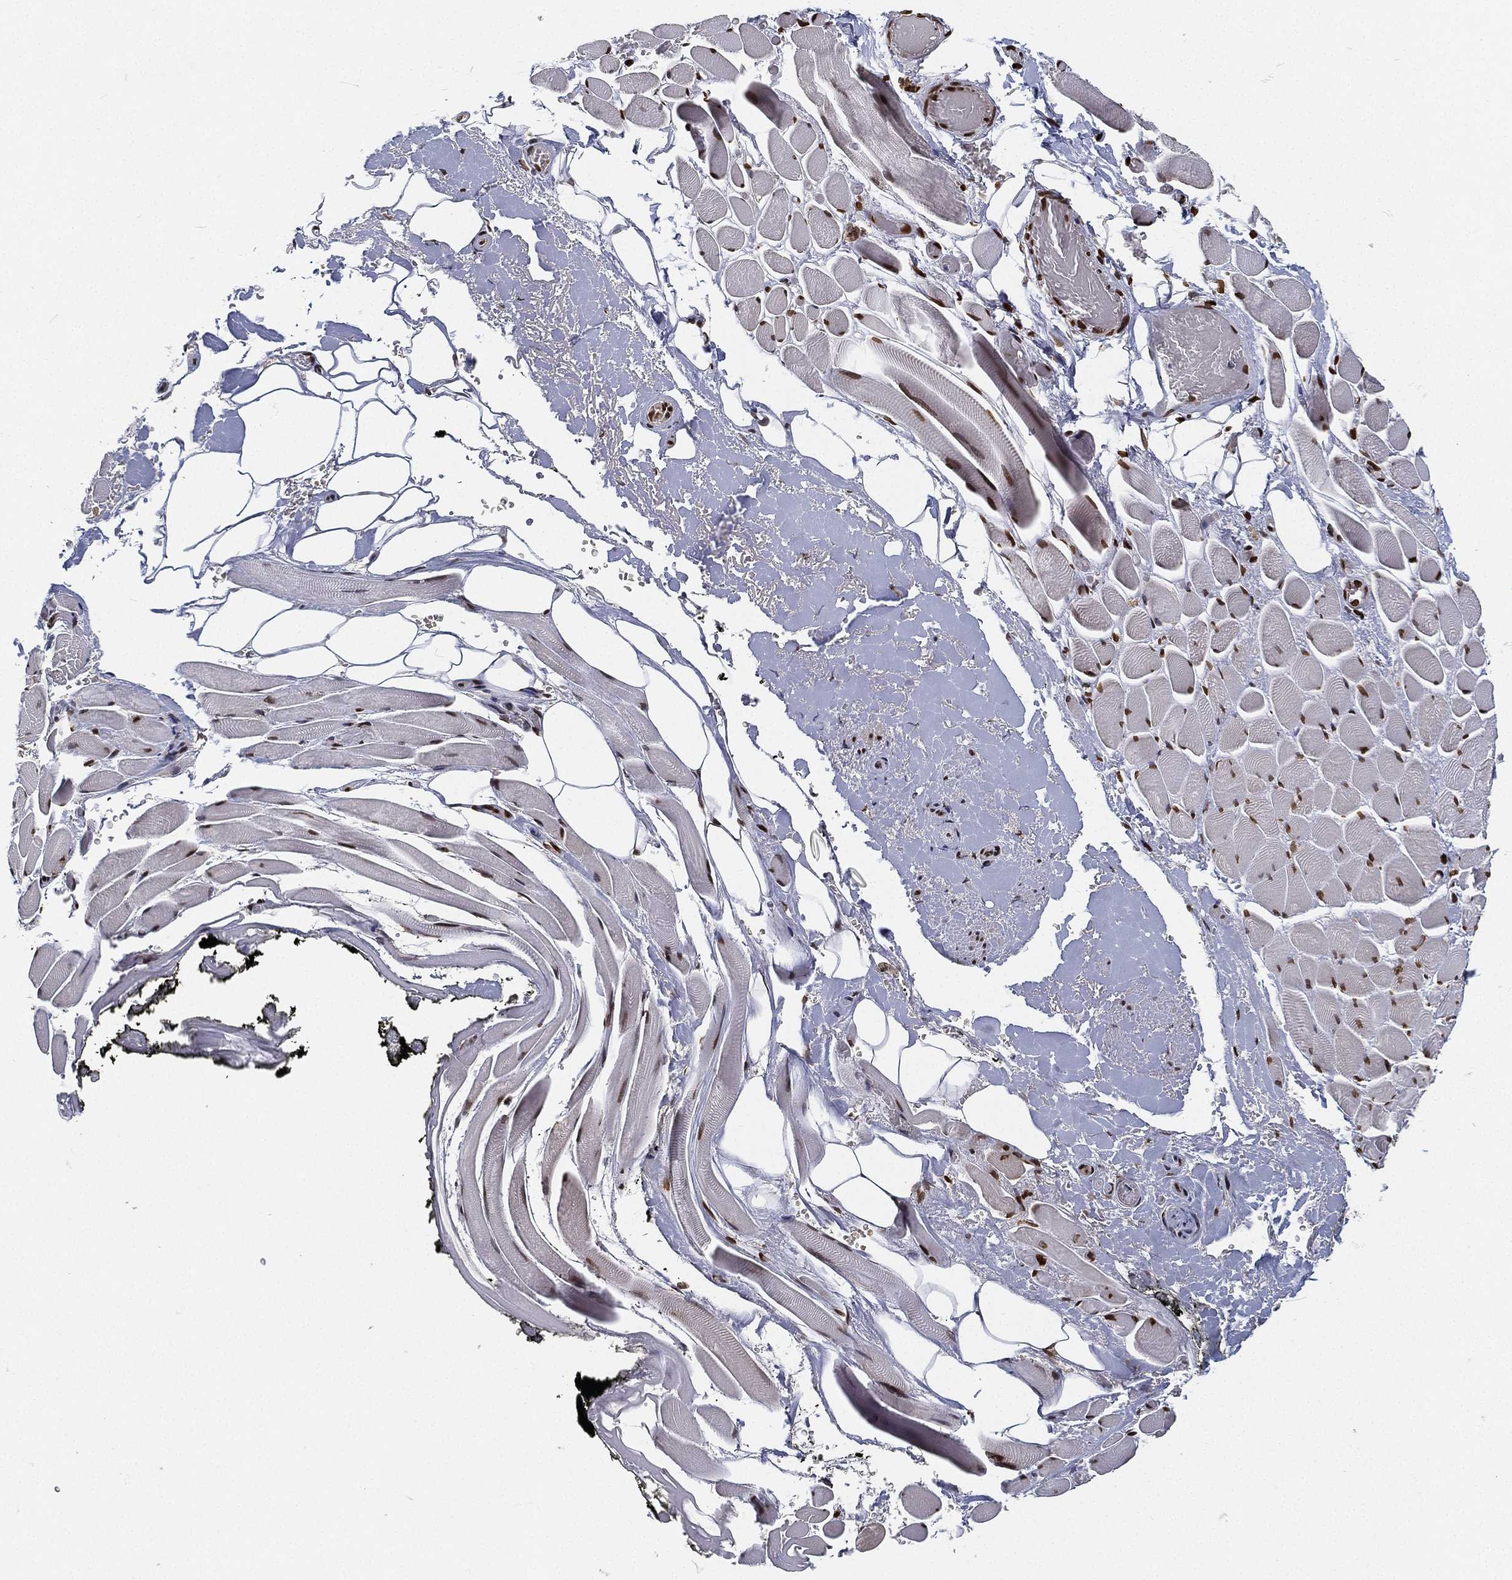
{"staining": {"intensity": "moderate", "quantity": "<25%", "location": "nuclear"}, "tissue": "adipose tissue", "cell_type": "Adipocytes", "image_type": "normal", "snomed": [{"axis": "morphology", "description": "Normal tissue, NOS"}, {"axis": "topography", "description": "Anal"}, {"axis": "topography", "description": "Peripheral nerve tissue"}], "caption": "Immunohistochemical staining of normal human adipose tissue exhibits low levels of moderate nuclear expression in about <25% of adipocytes. Nuclei are stained in blue.", "gene": "PALB2", "patient": {"sex": "male", "age": 53}}